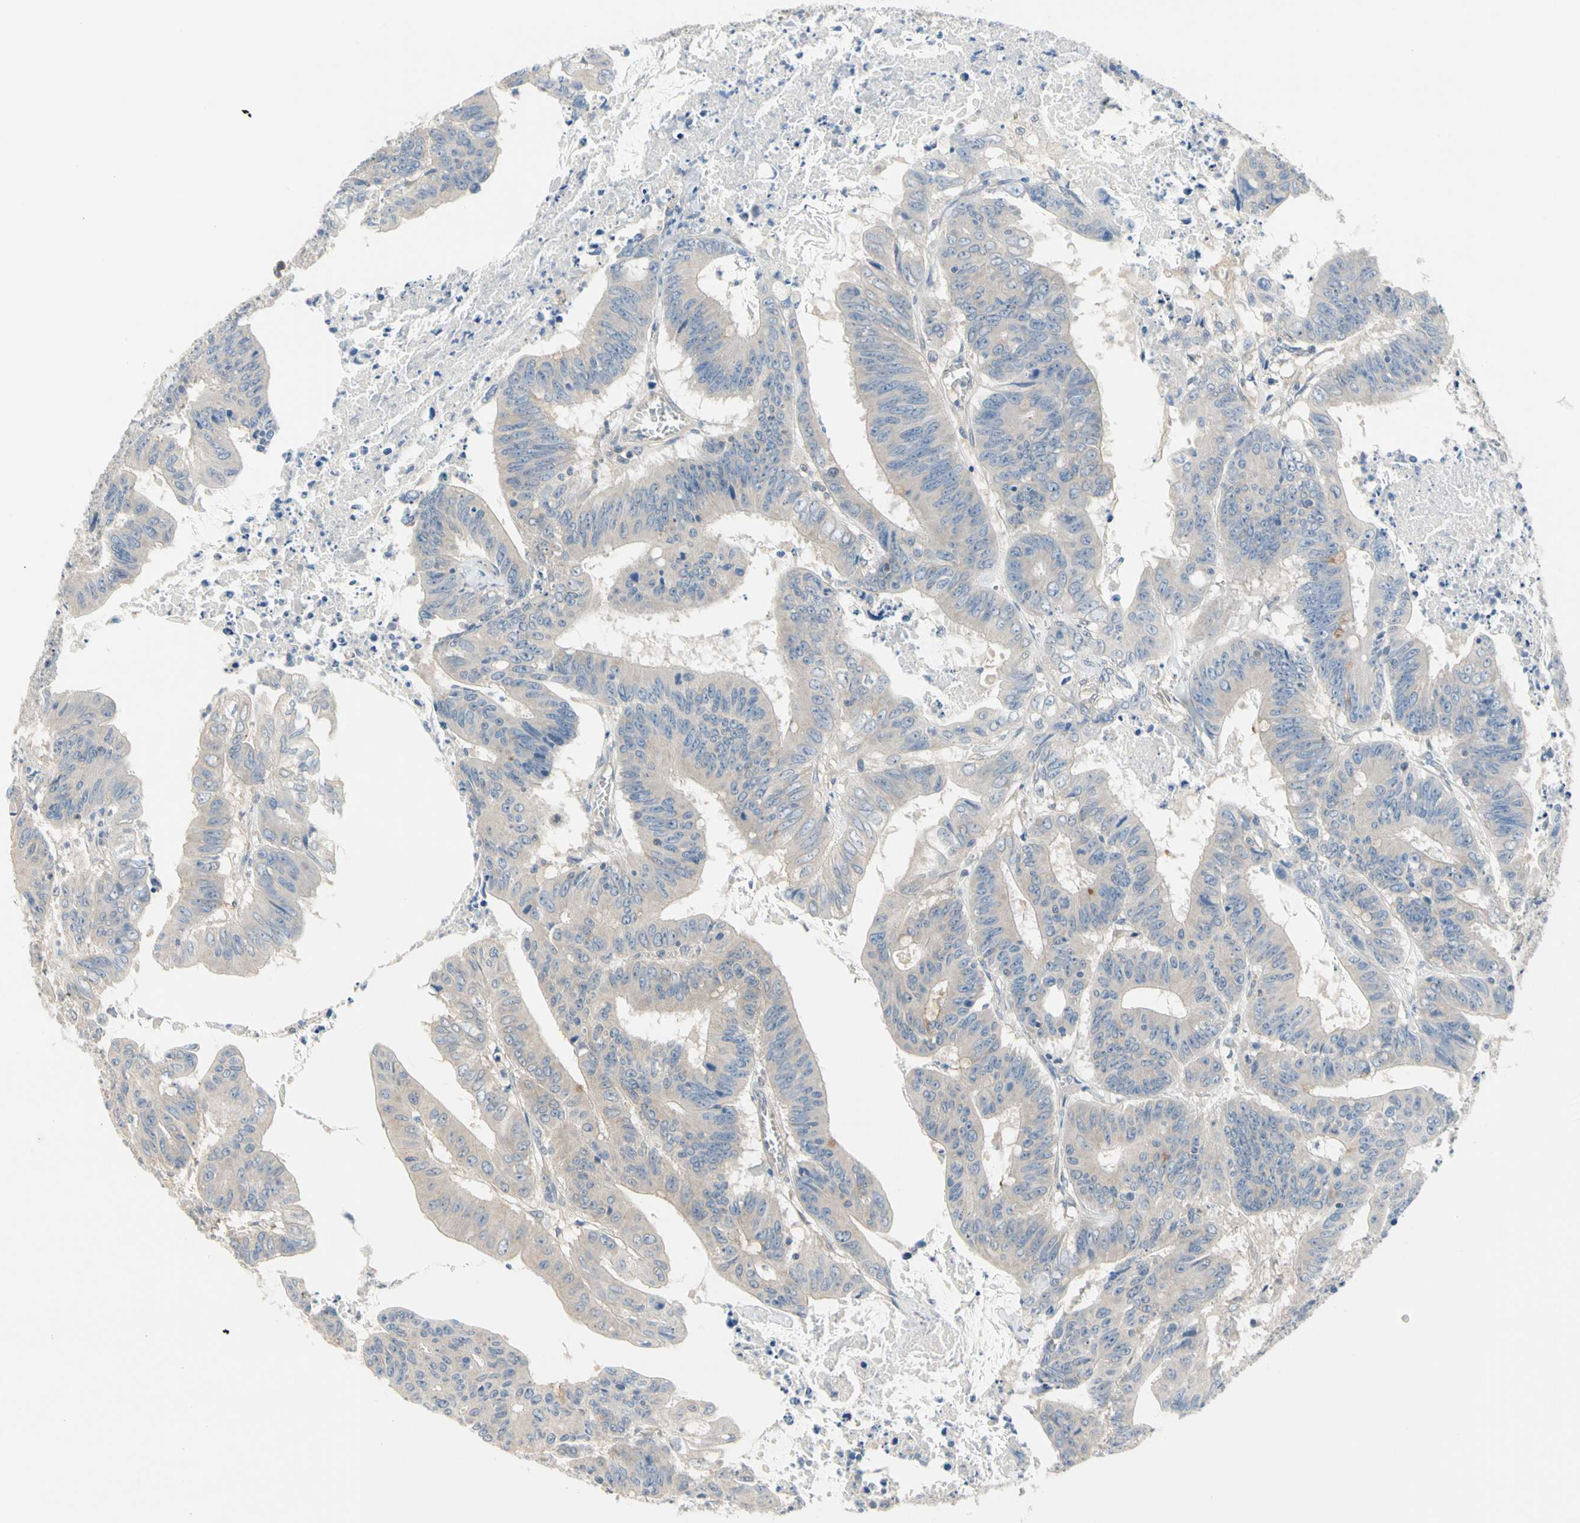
{"staining": {"intensity": "weak", "quantity": ">75%", "location": "cytoplasmic/membranous"}, "tissue": "colorectal cancer", "cell_type": "Tumor cells", "image_type": "cancer", "snomed": [{"axis": "morphology", "description": "Adenocarcinoma, NOS"}, {"axis": "topography", "description": "Colon"}], "caption": "Weak cytoplasmic/membranous expression for a protein is appreciated in about >75% of tumor cells of colorectal cancer (adenocarcinoma) using immunohistochemistry.", "gene": "MPI", "patient": {"sex": "male", "age": 45}}